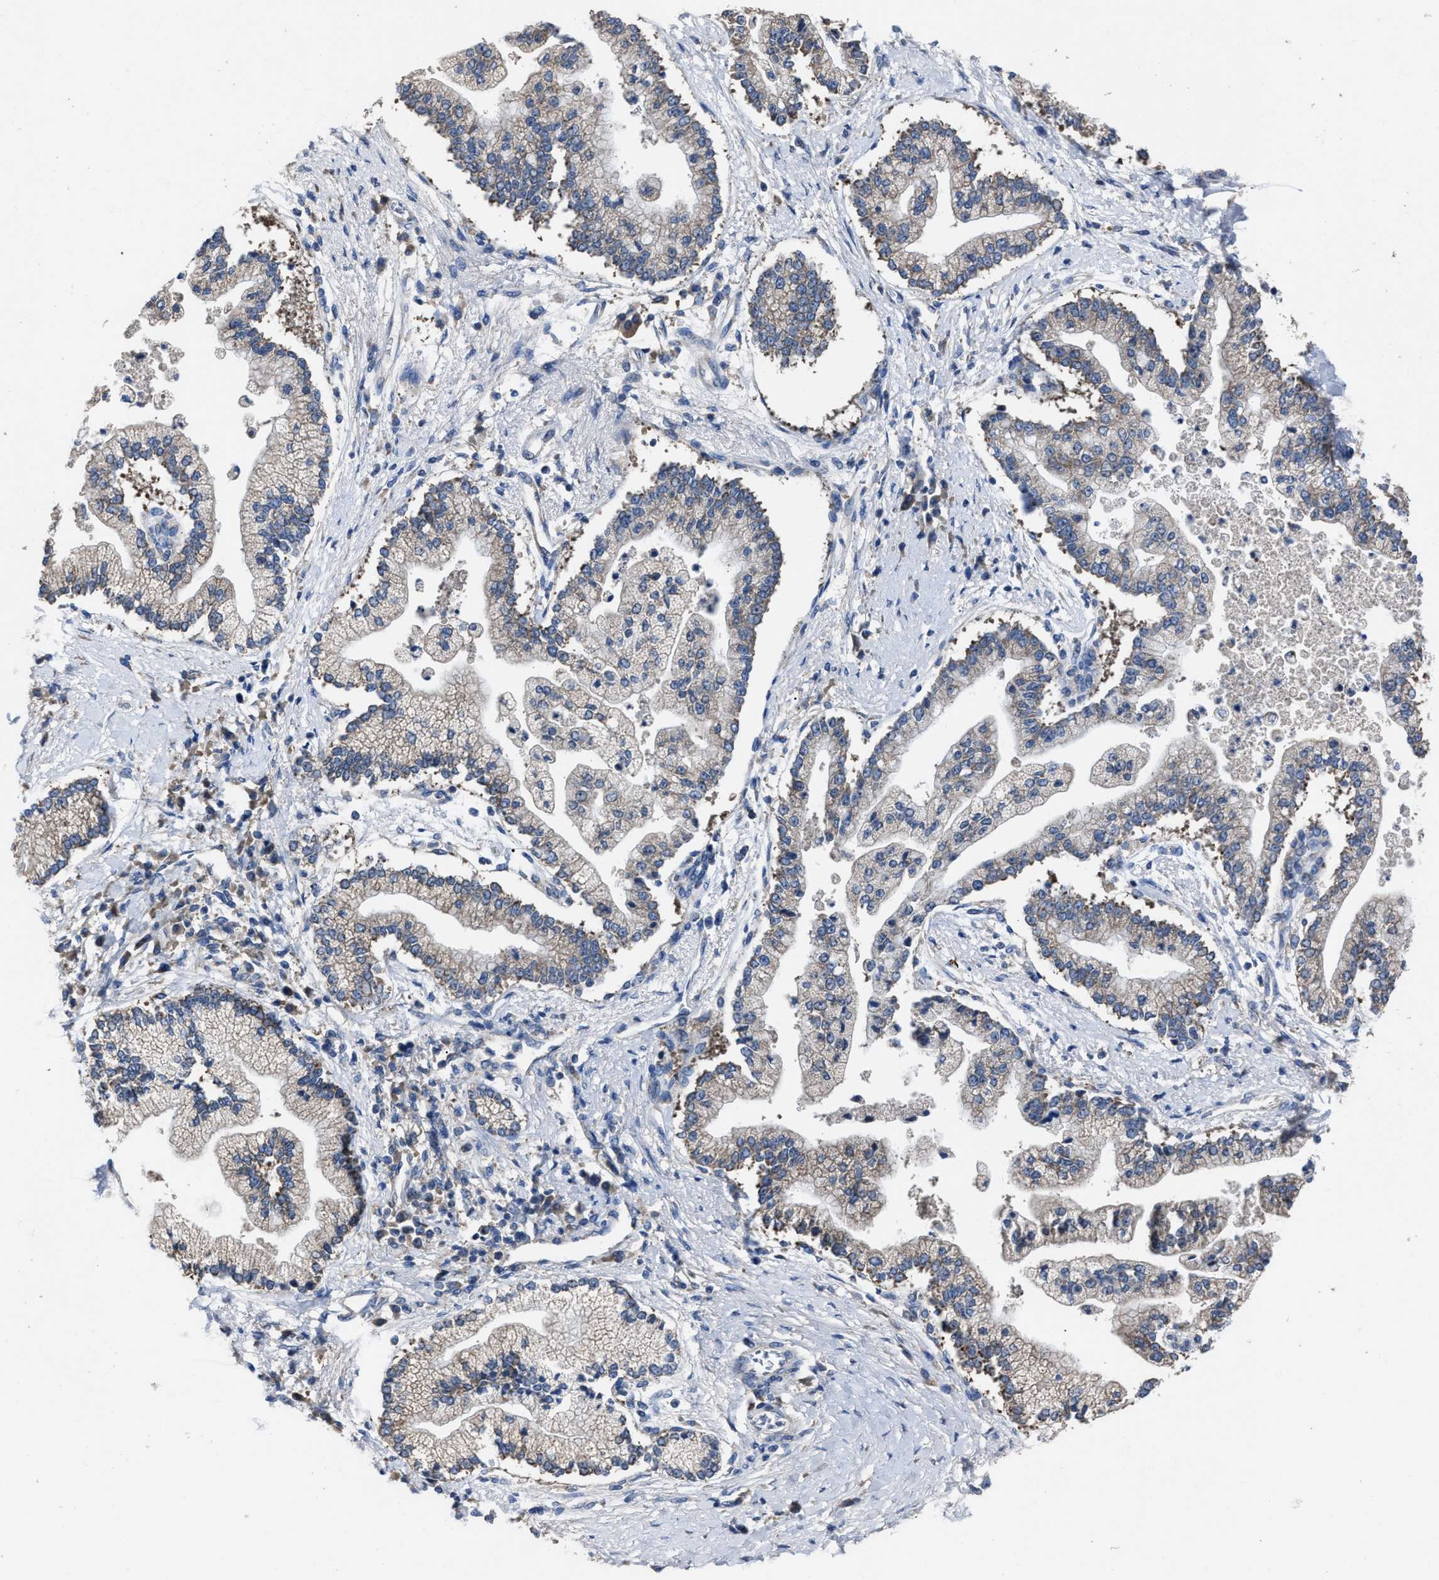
{"staining": {"intensity": "negative", "quantity": "none", "location": "none"}, "tissue": "liver cancer", "cell_type": "Tumor cells", "image_type": "cancer", "snomed": [{"axis": "morphology", "description": "Cholangiocarcinoma"}, {"axis": "topography", "description": "Liver"}], "caption": "This is an IHC image of human cholangiocarcinoma (liver). There is no expression in tumor cells.", "gene": "UPF1", "patient": {"sex": "male", "age": 50}}